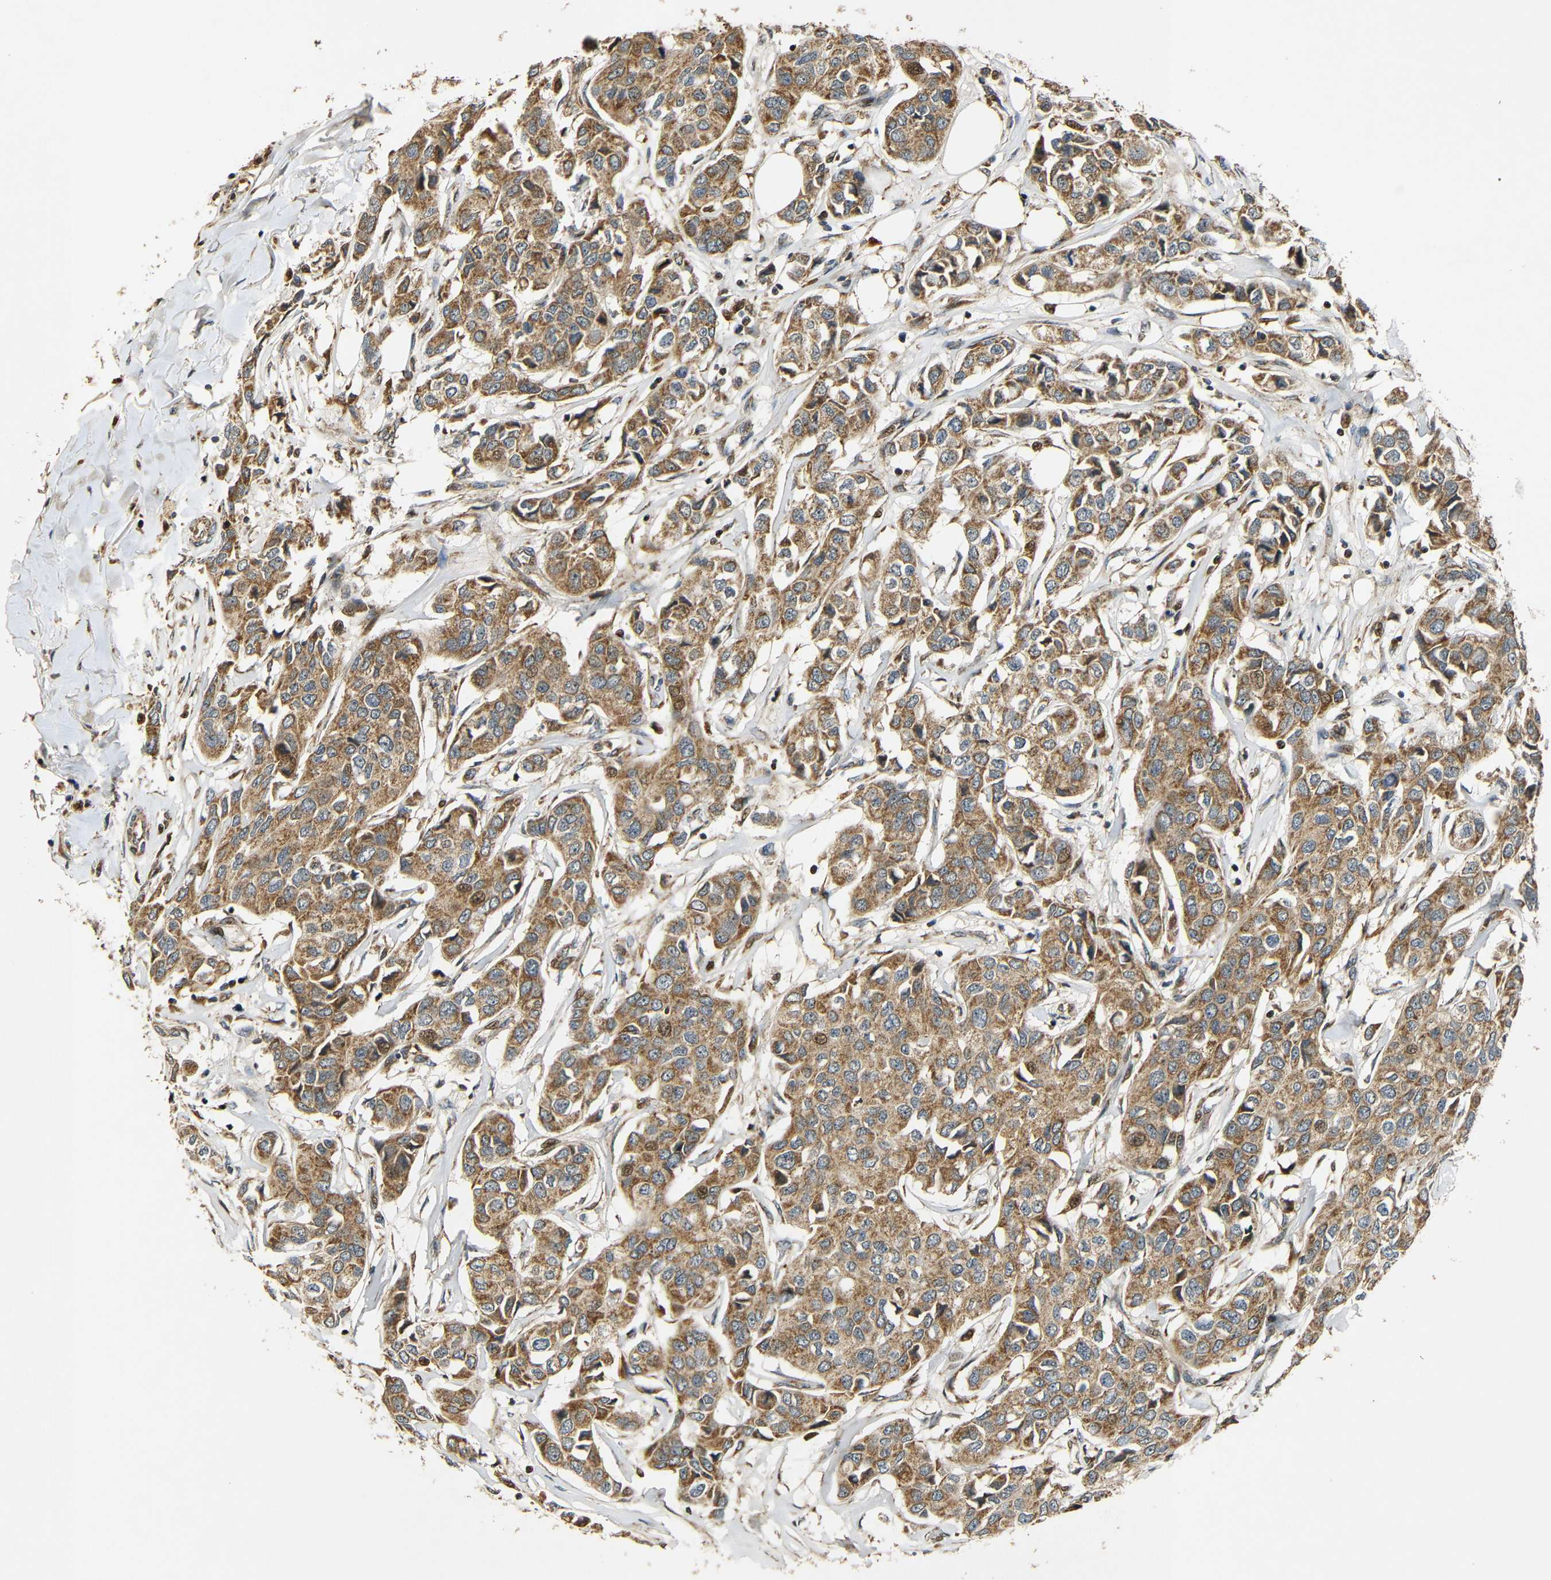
{"staining": {"intensity": "moderate", "quantity": ">75%", "location": "cytoplasmic/membranous"}, "tissue": "breast cancer", "cell_type": "Tumor cells", "image_type": "cancer", "snomed": [{"axis": "morphology", "description": "Duct carcinoma"}, {"axis": "topography", "description": "Breast"}], "caption": "Tumor cells demonstrate medium levels of moderate cytoplasmic/membranous staining in approximately >75% of cells in breast cancer.", "gene": "KAZALD1", "patient": {"sex": "female", "age": 80}}